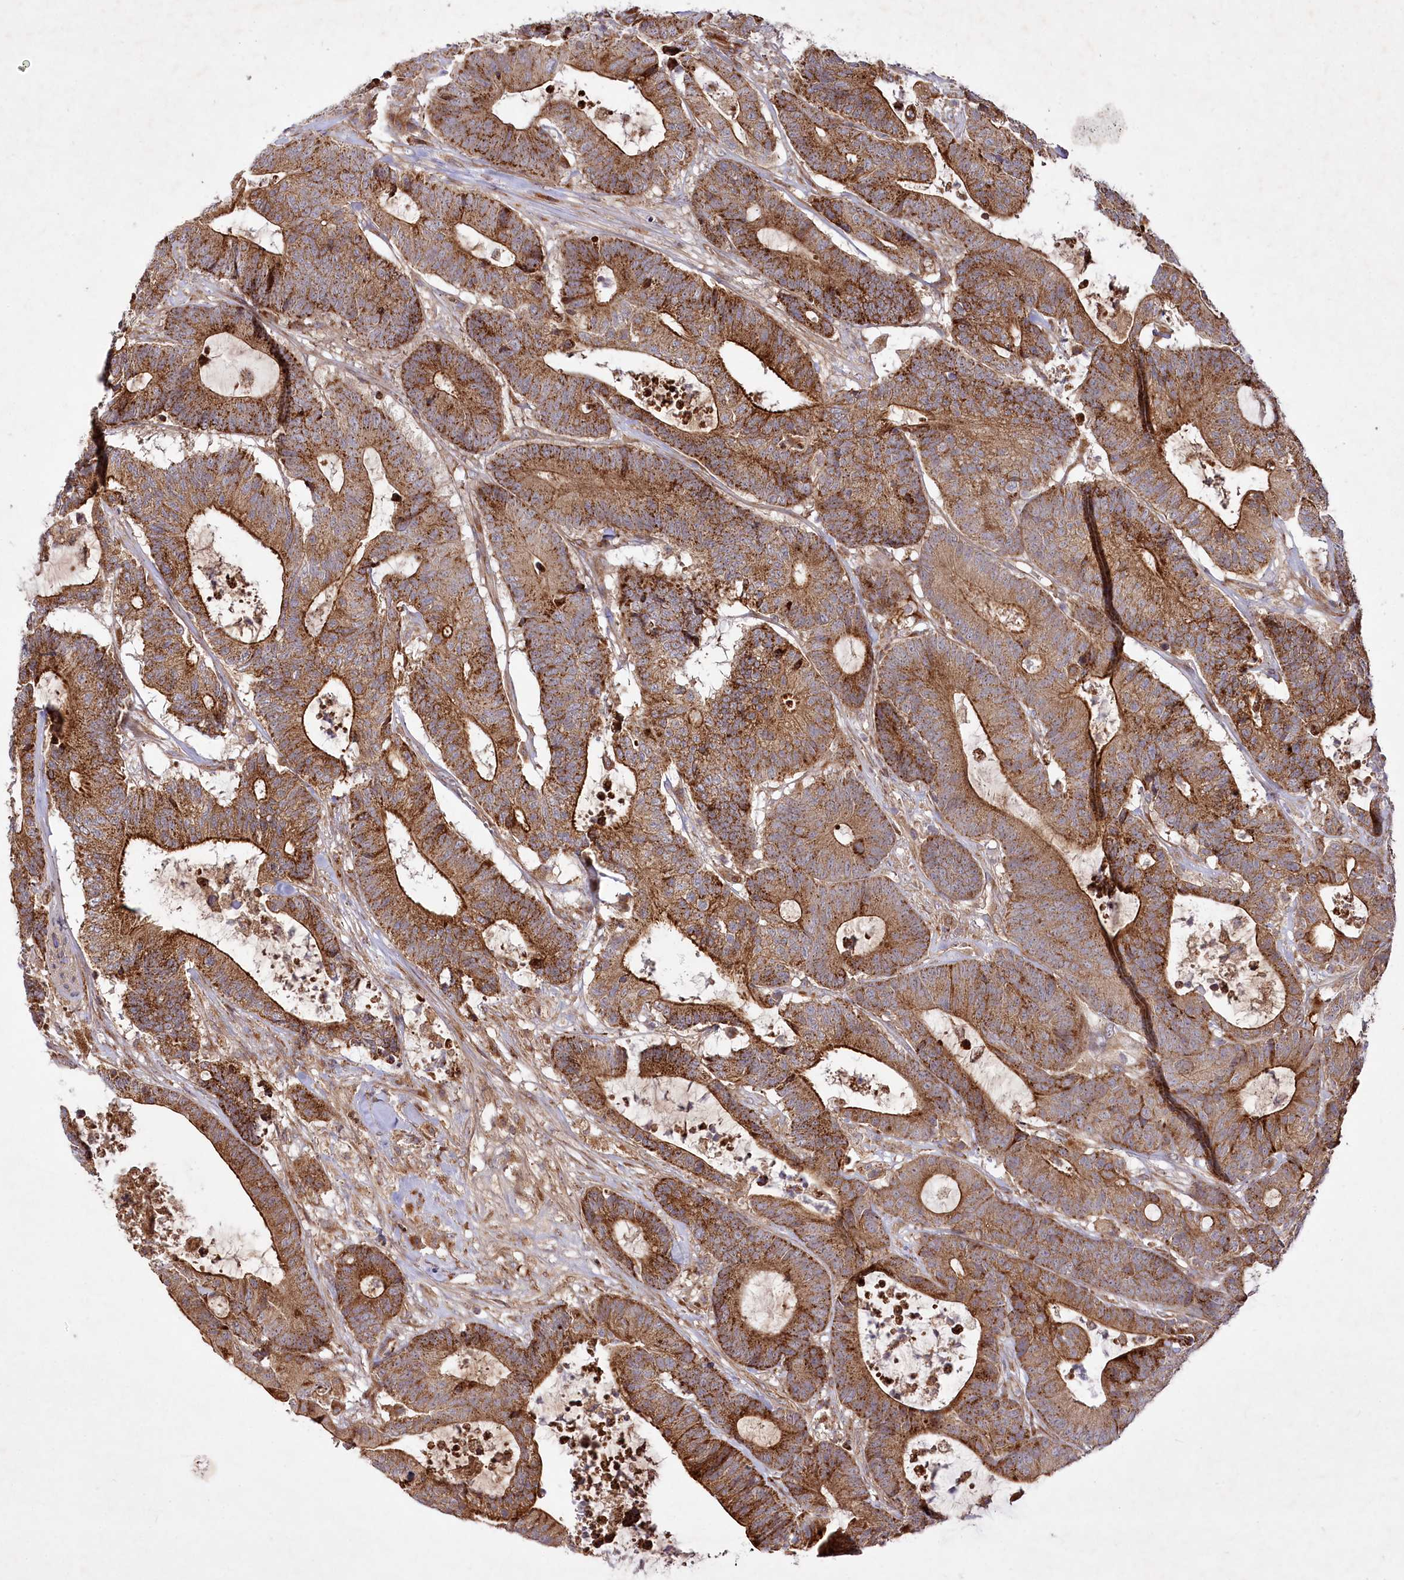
{"staining": {"intensity": "strong", "quantity": ">75%", "location": "cytoplasmic/membranous"}, "tissue": "colorectal cancer", "cell_type": "Tumor cells", "image_type": "cancer", "snomed": [{"axis": "morphology", "description": "Adenocarcinoma, NOS"}, {"axis": "topography", "description": "Colon"}], "caption": "Immunohistochemical staining of human colorectal cancer exhibits strong cytoplasmic/membranous protein positivity in about >75% of tumor cells. (IHC, brightfield microscopy, high magnification).", "gene": "PSTK", "patient": {"sex": "female", "age": 84}}